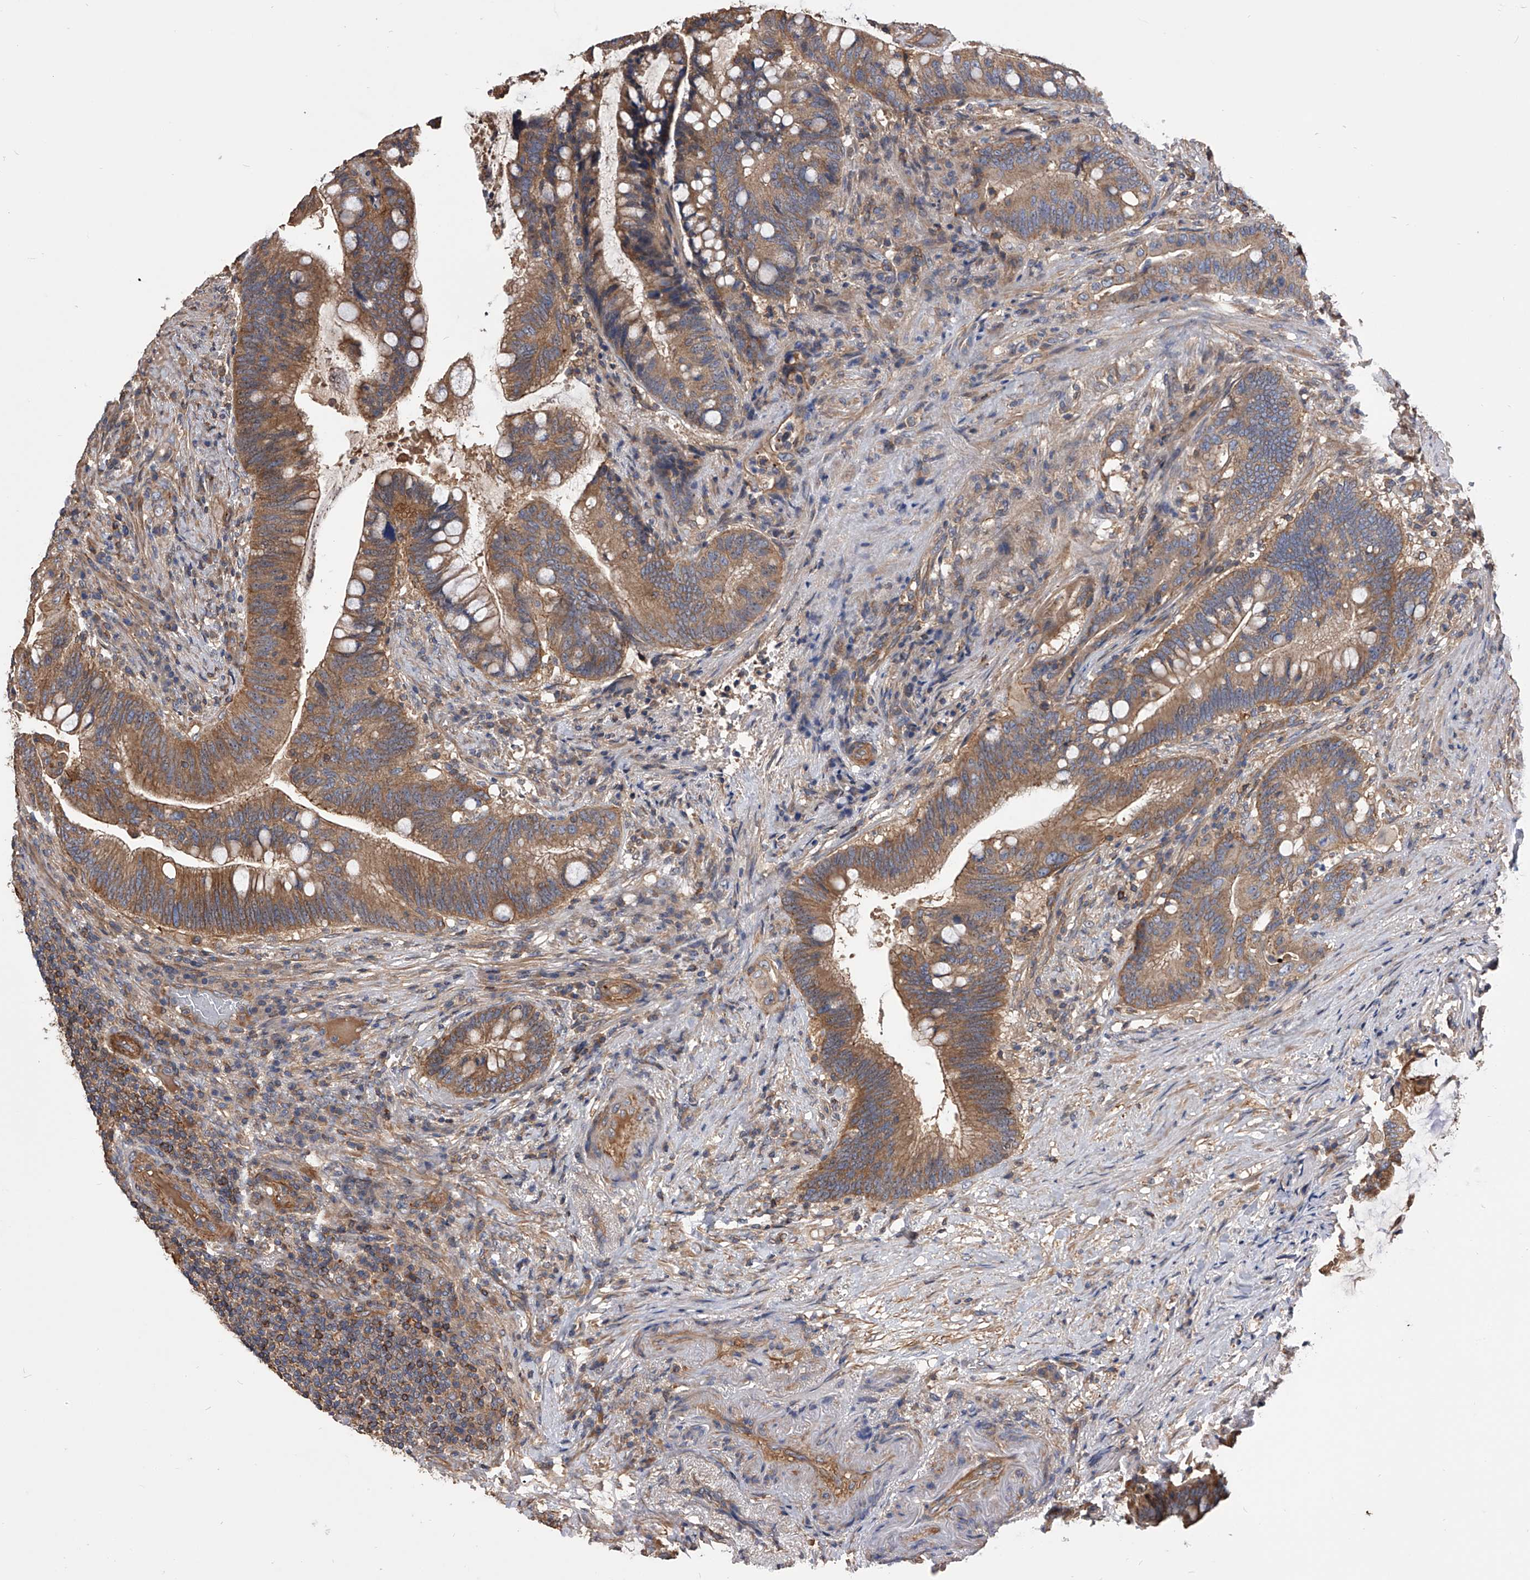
{"staining": {"intensity": "moderate", "quantity": ">75%", "location": "cytoplasmic/membranous"}, "tissue": "colorectal cancer", "cell_type": "Tumor cells", "image_type": "cancer", "snomed": [{"axis": "morphology", "description": "Adenocarcinoma, NOS"}, {"axis": "topography", "description": "Colon"}], "caption": "Immunohistochemistry (IHC) photomicrograph of adenocarcinoma (colorectal) stained for a protein (brown), which displays medium levels of moderate cytoplasmic/membranous positivity in about >75% of tumor cells.", "gene": "CUL7", "patient": {"sex": "female", "age": 66}}